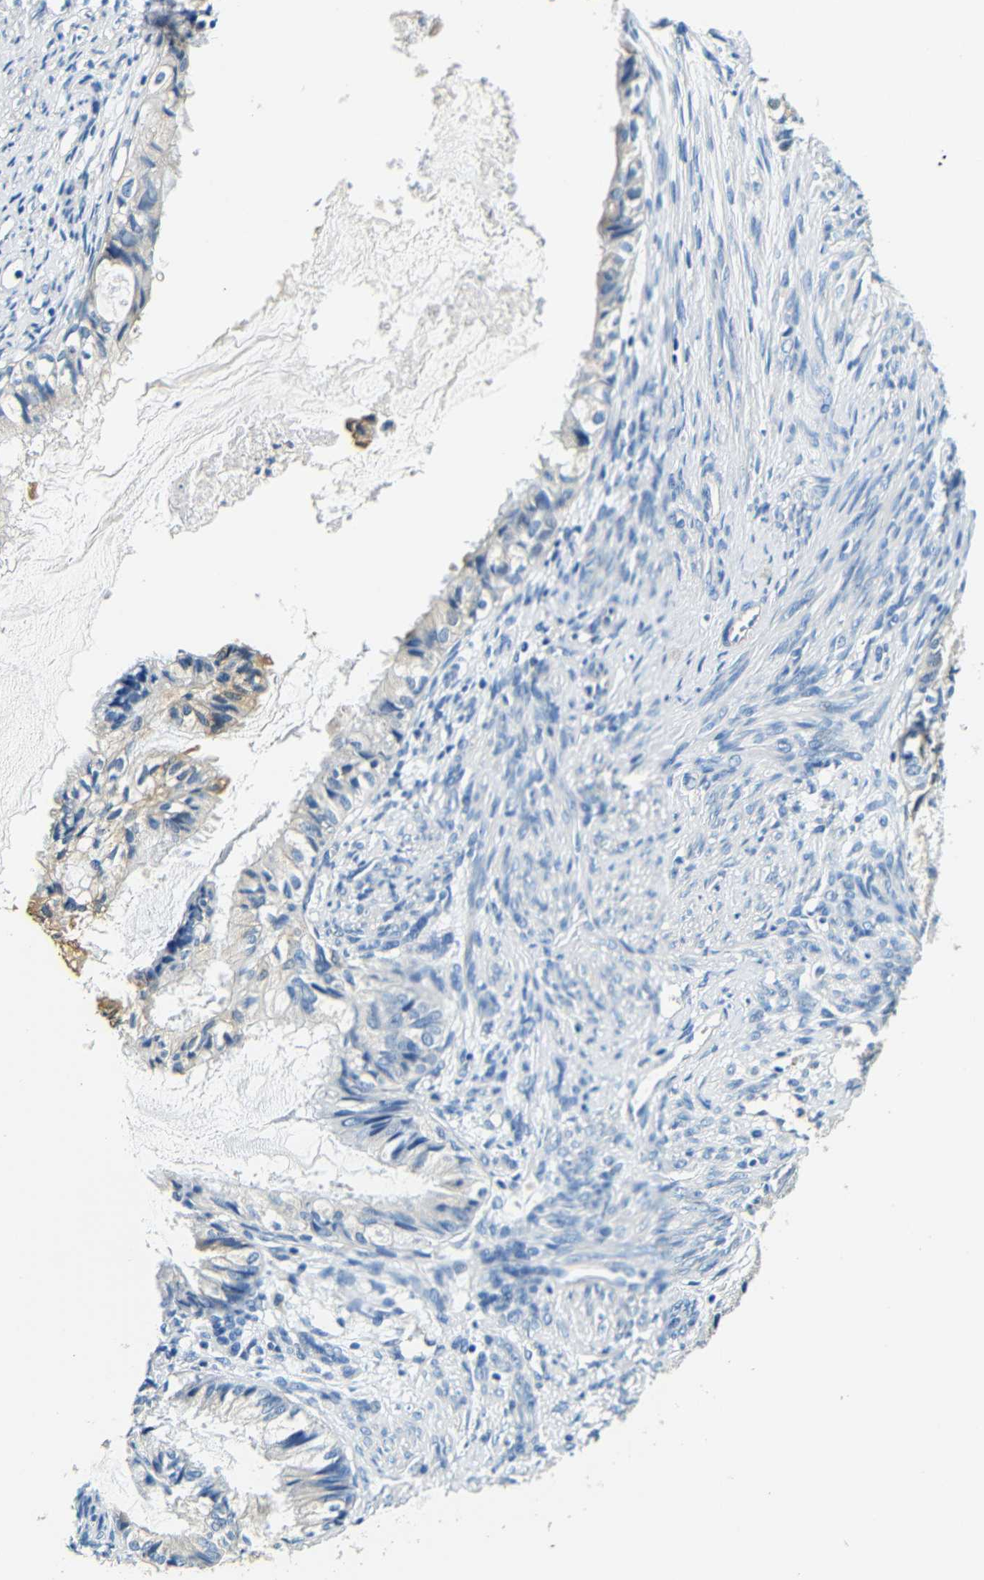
{"staining": {"intensity": "negative", "quantity": "none", "location": "none"}, "tissue": "cervical cancer", "cell_type": "Tumor cells", "image_type": "cancer", "snomed": [{"axis": "morphology", "description": "Normal tissue, NOS"}, {"axis": "morphology", "description": "Adenocarcinoma, NOS"}, {"axis": "topography", "description": "Cervix"}, {"axis": "topography", "description": "Endometrium"}], "caption": "IHC image of adenocarcinoma (cervical) stained for a protein (brown), which exhibits no positivity in tumor cells. Nuclei are stained in blue.", "gene": "FMO5", "patient": {"sex": "female", "age": 86}}